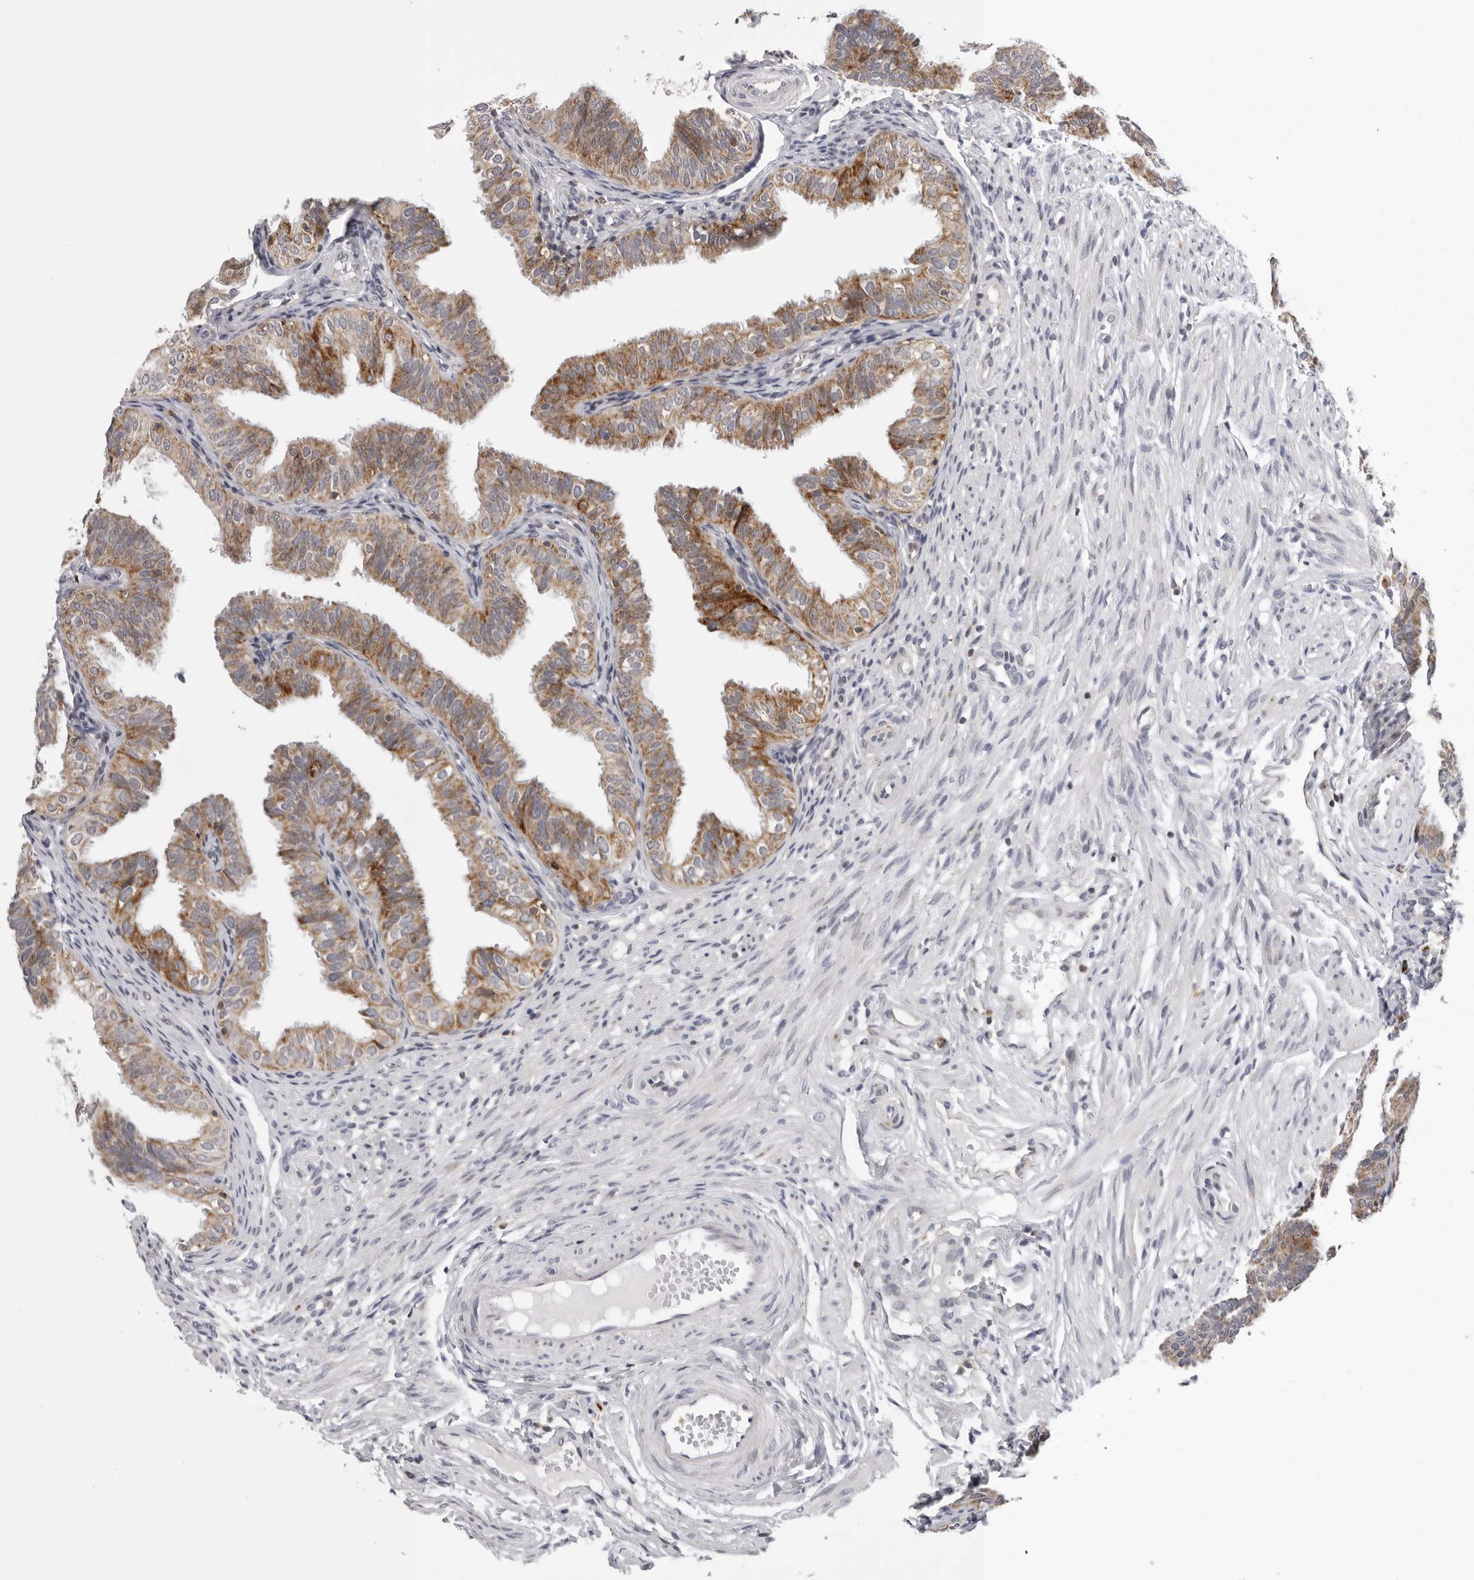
{"staining": {"intensity": "moderate", "quantity": "25%-75%", "location": "cytoplasmic/membranous"}, "tissue": "fallopian tube", "cell_type": "Glandular cells", "image_type": "normal", "snomed": [{"axis": "morphology", "description": "Normal tissue, NOS"}, {"axis": "topography", "description": "Fallopian tube"}], "caption": "The photomicrograph reveals staining of normal fallopian tube, revealing moderate cytoplasmic/membranous protein expression (brown color) within glandular cells.", "gene": "CPT2", "patient": {"sex": "female", "age": 35}}